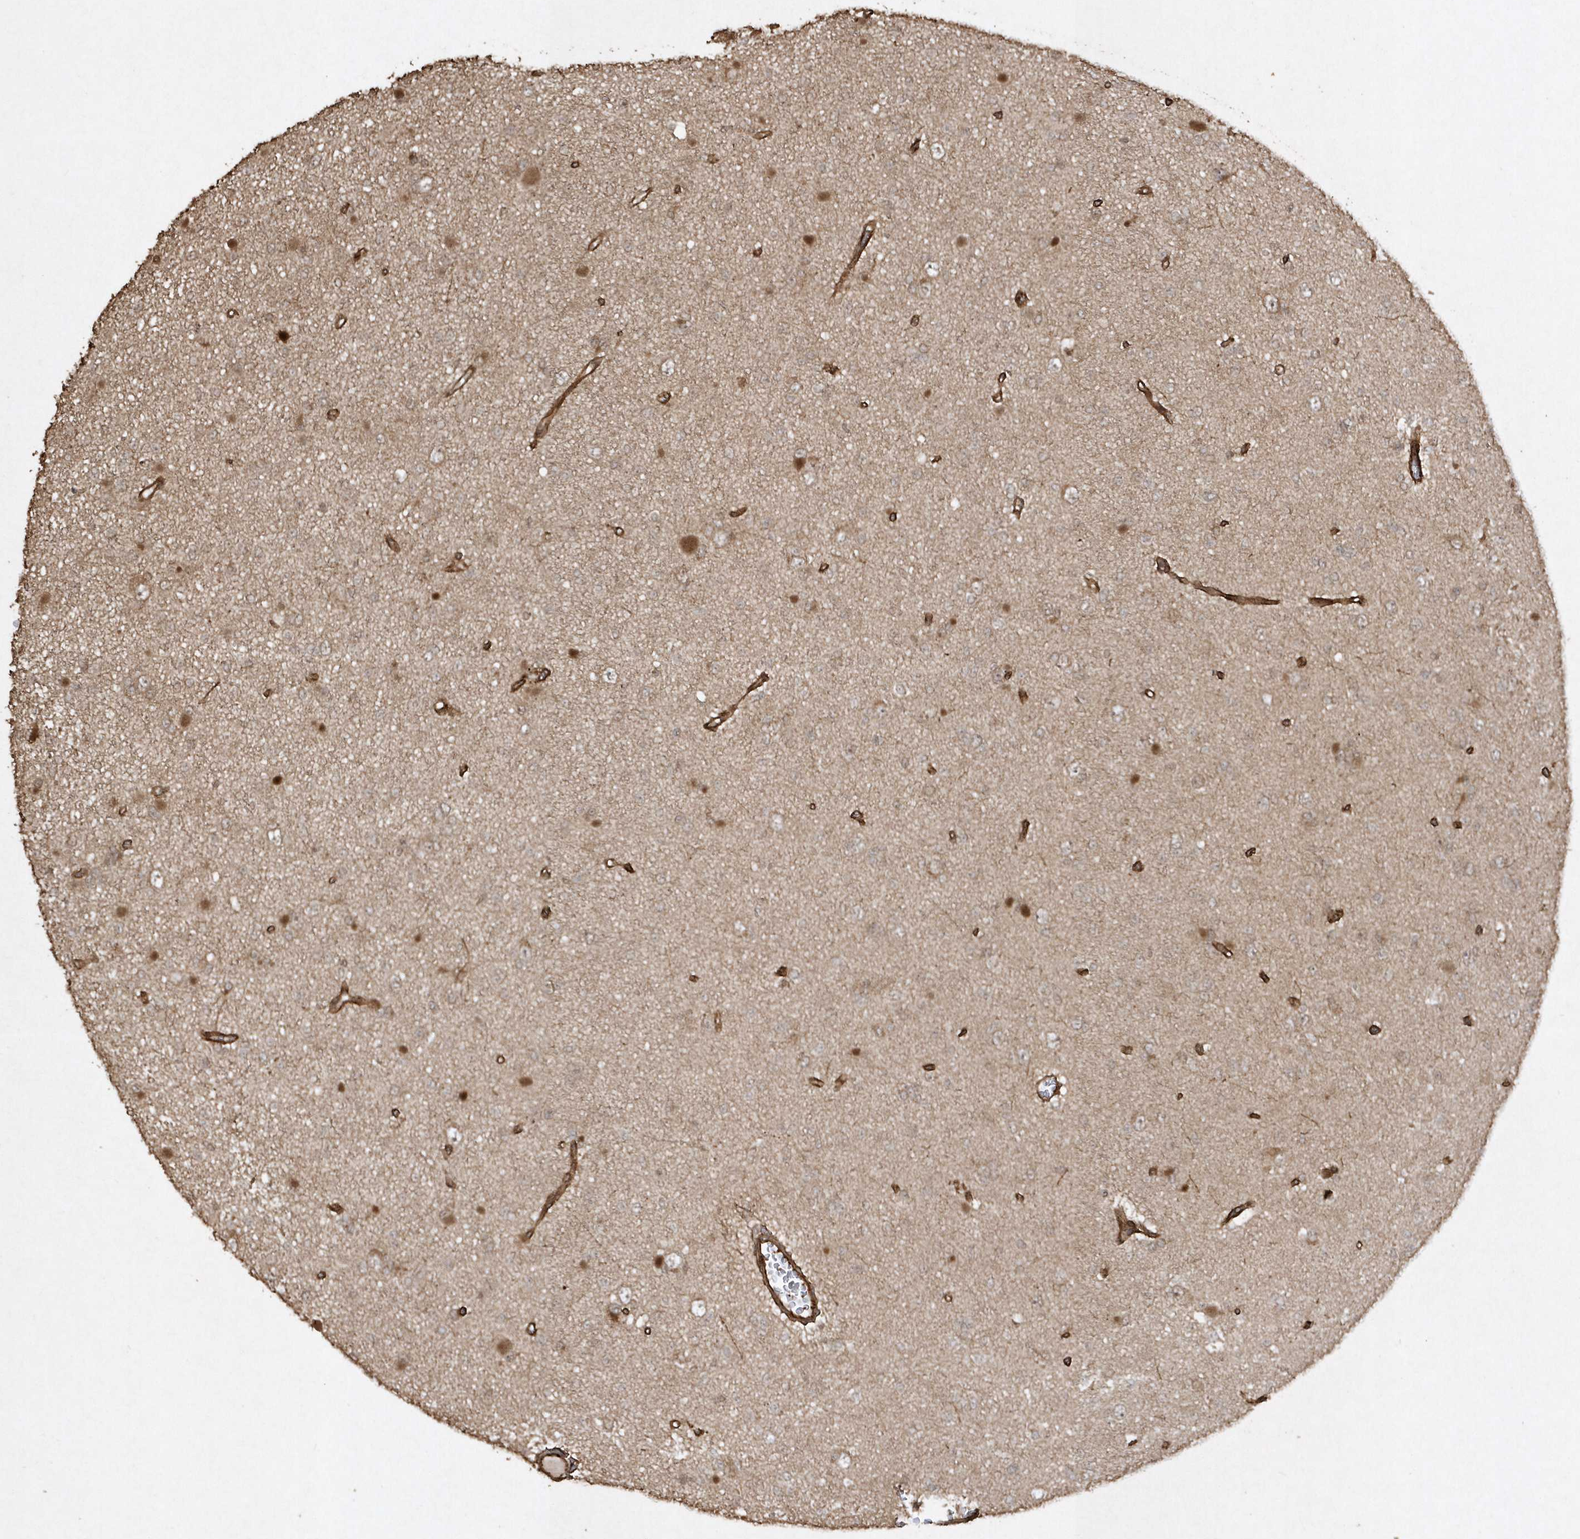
{"staining": {"intensity": "moderate", "quantity": "25%-75%", "location": "cytoplasmic/membranous,nuclear"}, "tissue": "glioma", "cell_type": "Tumor cells", "image_type": "cancer", "snomed": [{"axis": "morphology", "description": "Glioma, malignant, Low grade"}, {"axis": "topography", "description": "Brain"}], "caption": "Glioma stained with a protein marker demonstrates moderate staining in tumor cells.", "gene": "AVPI1", "patient": {"sex": "female", "age": 22}}